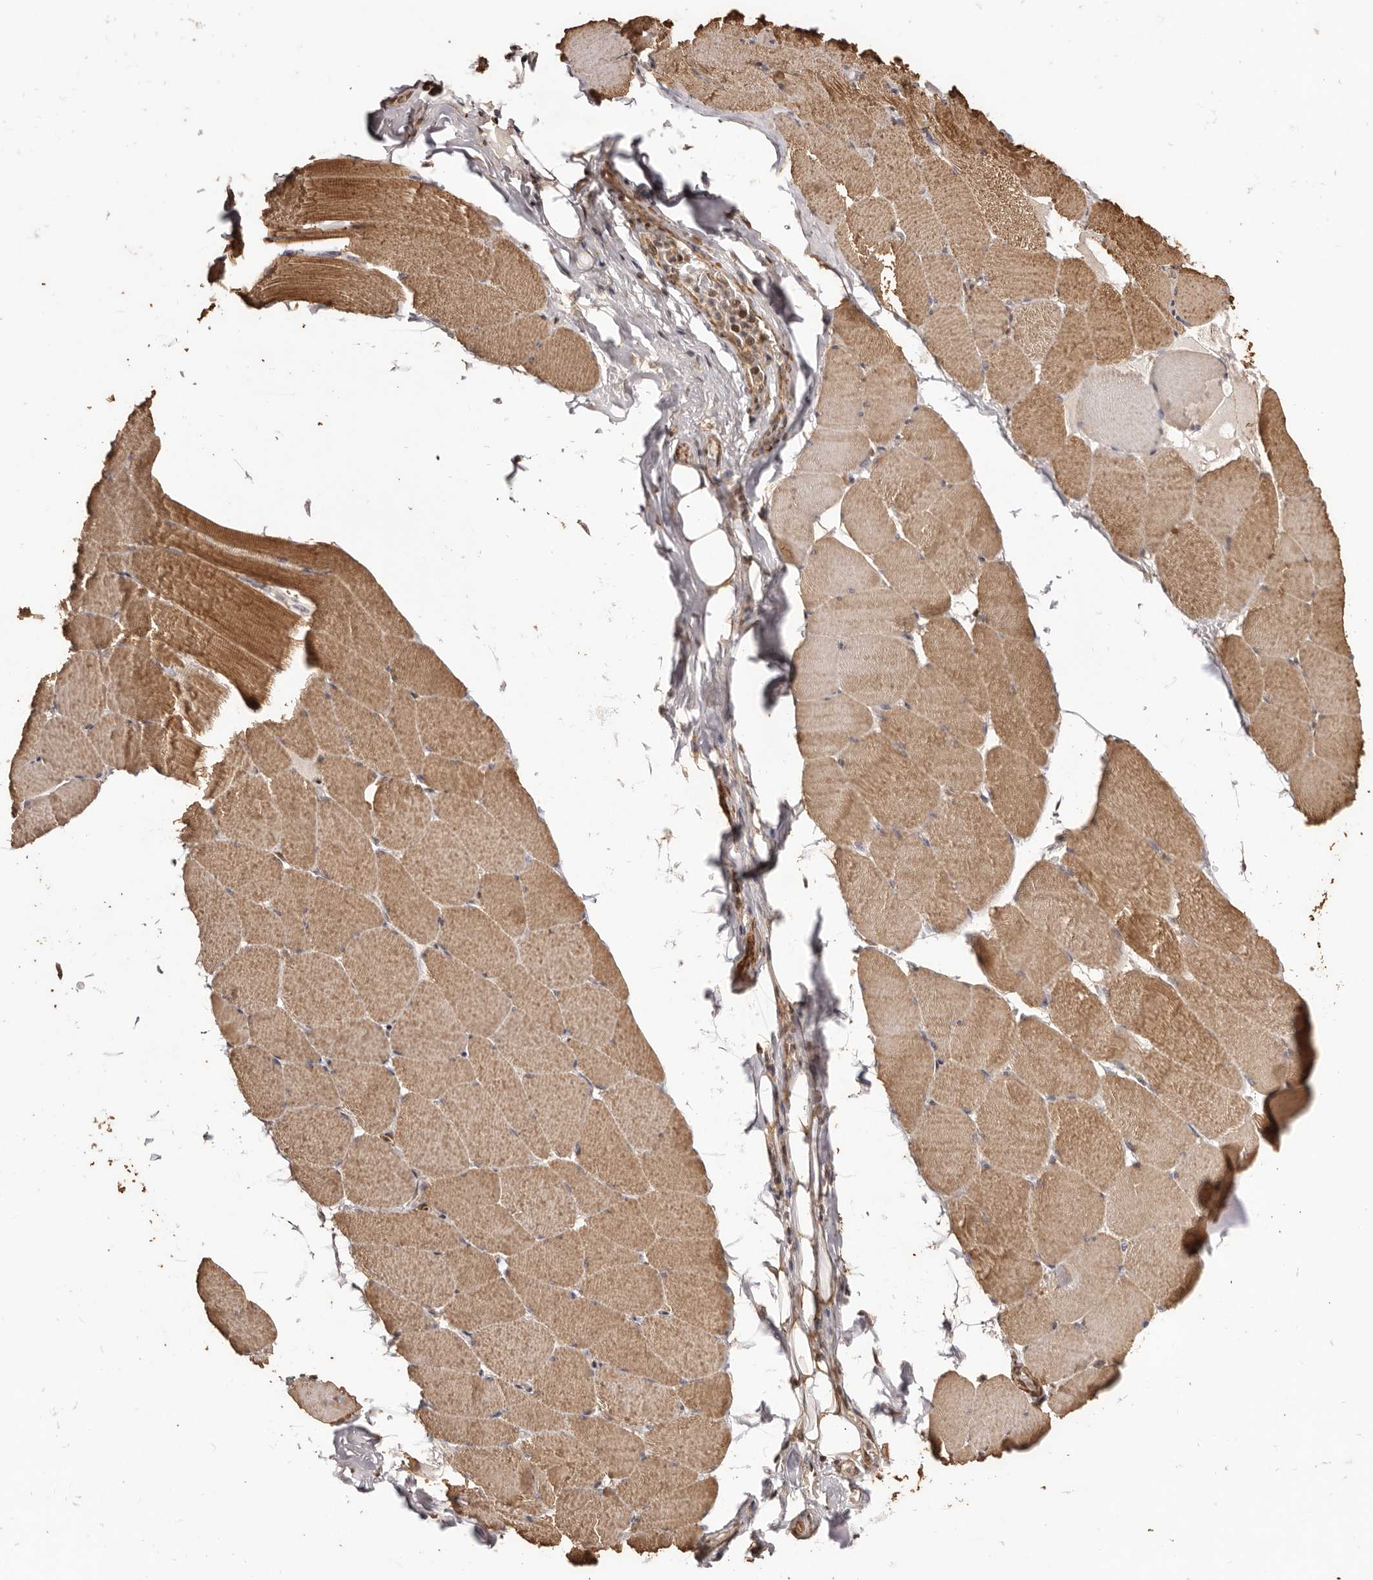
{"staining": {"intensity": "moderate", "quantity": ">75%", "location": "cytoplasmic/membranous"}, "tissue": "skeletal muscle", "cell_type": "Myocytes", "image_type": "normal", "snomed": [{"axis": "morphology", "description": "Normal tissue, NOS"}, {"axis": "topography", "description": "Skeletal muscle"}], "caption": "Moderate cytoplasmic/membranous protein staining is seen in about >75% of myocytes in skeletal muscle. Using DAB (brown) and hematoxylin (blue) stains, captured at high magnification using brightfield microscopy.", "gene": "UBR2", "patient": {"sex": "male", "age": 62}}